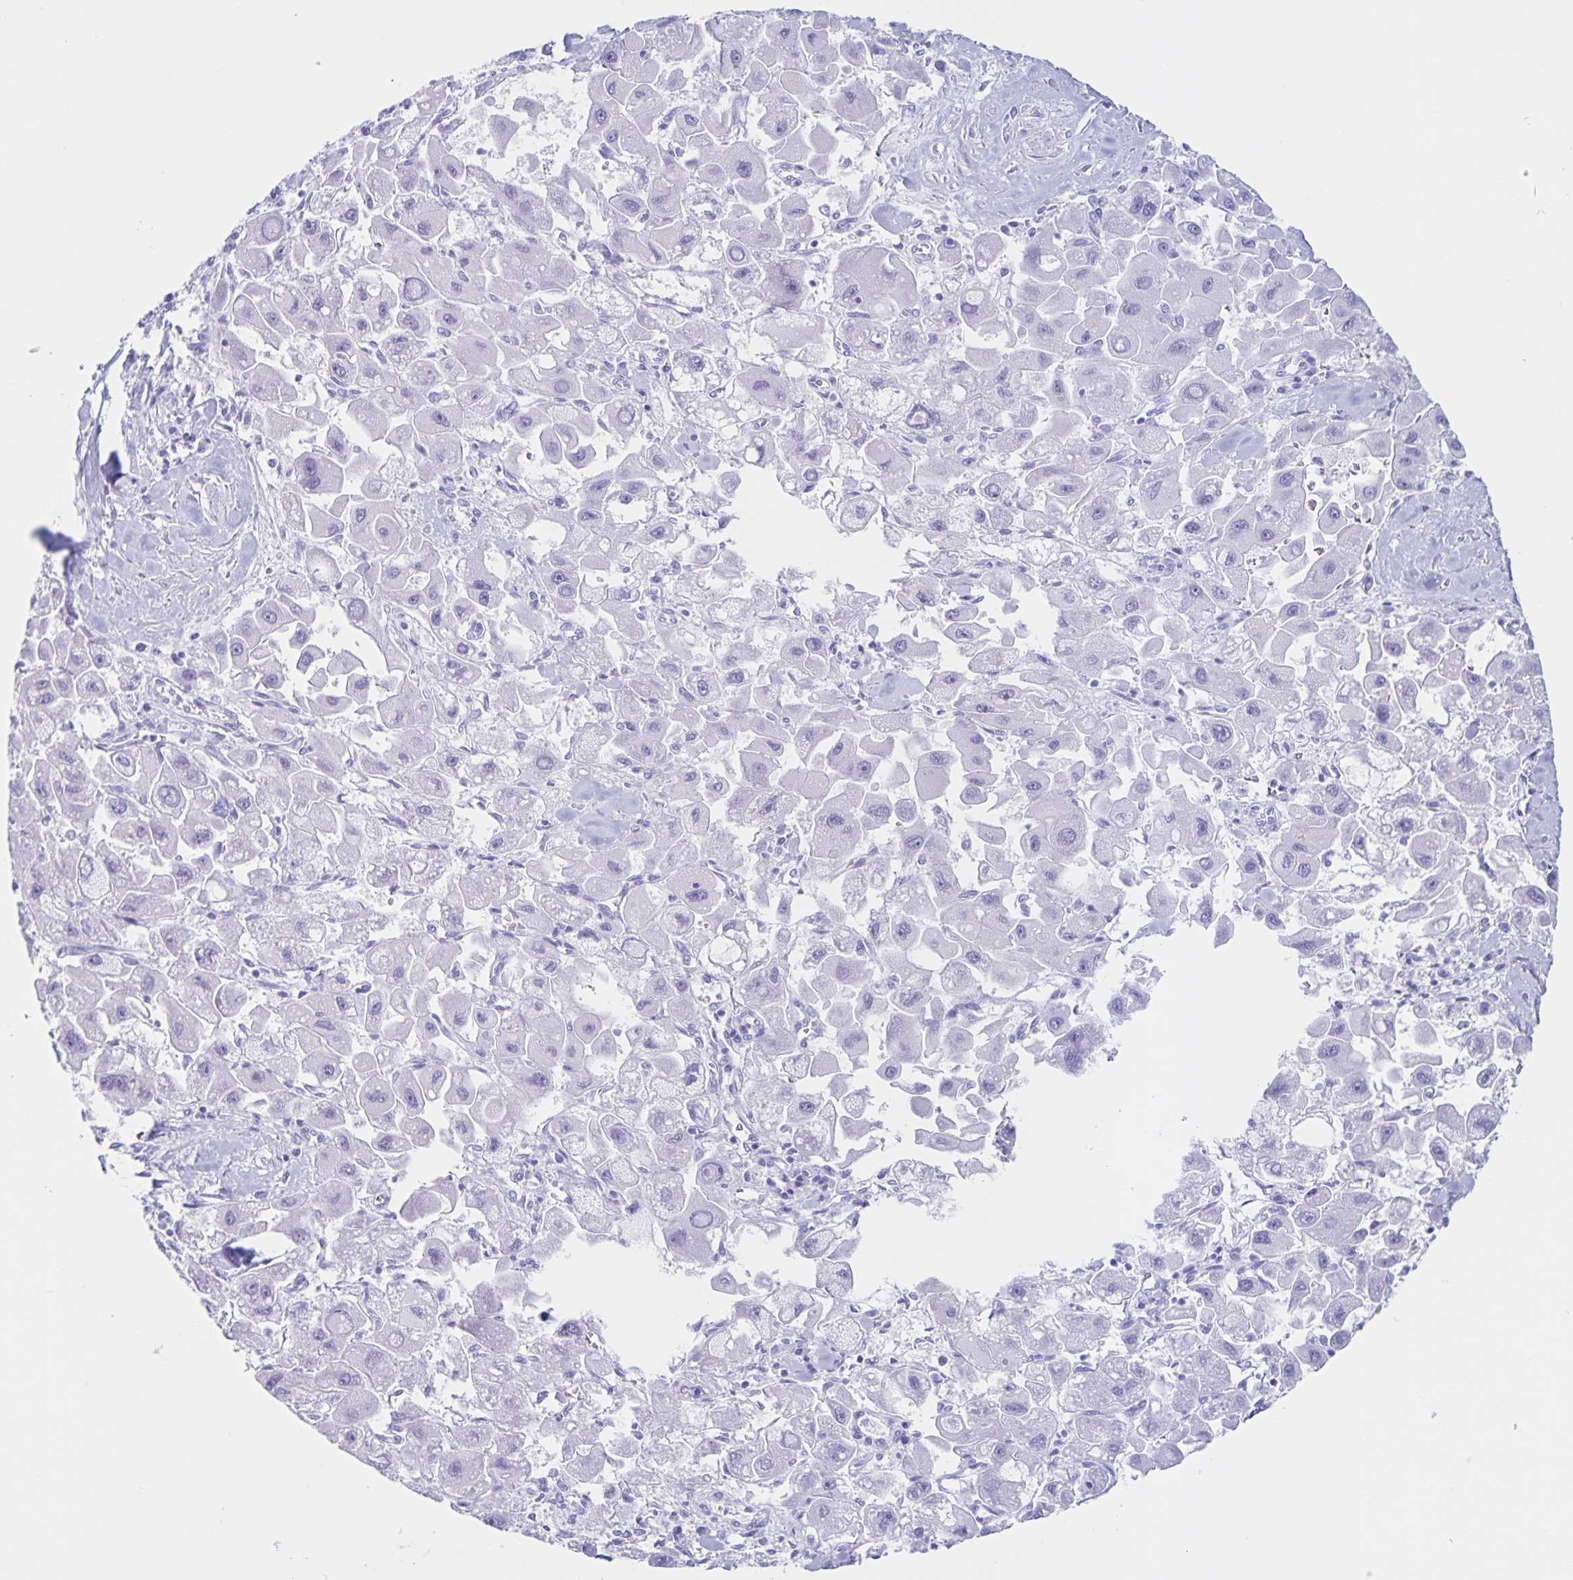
{"staining": {"intensity": "negative", "quantity": "none", "location": "none"}, "tissue": "liver cancer", "cell_type": "Tumor cells", "image_type": "cancer", "snomed": [{"axis": "morphology", "description": "Carcinoma, Hepatocellular, NOS"}, {"axis": "topography", "description": "Liver"}], "caption": "Tumor cells are negative for protein expression in human liver cancer (hepatocellular carcinoma).", "gene": "C12orf56", "patient": {"sex": "male", "age": 24}}